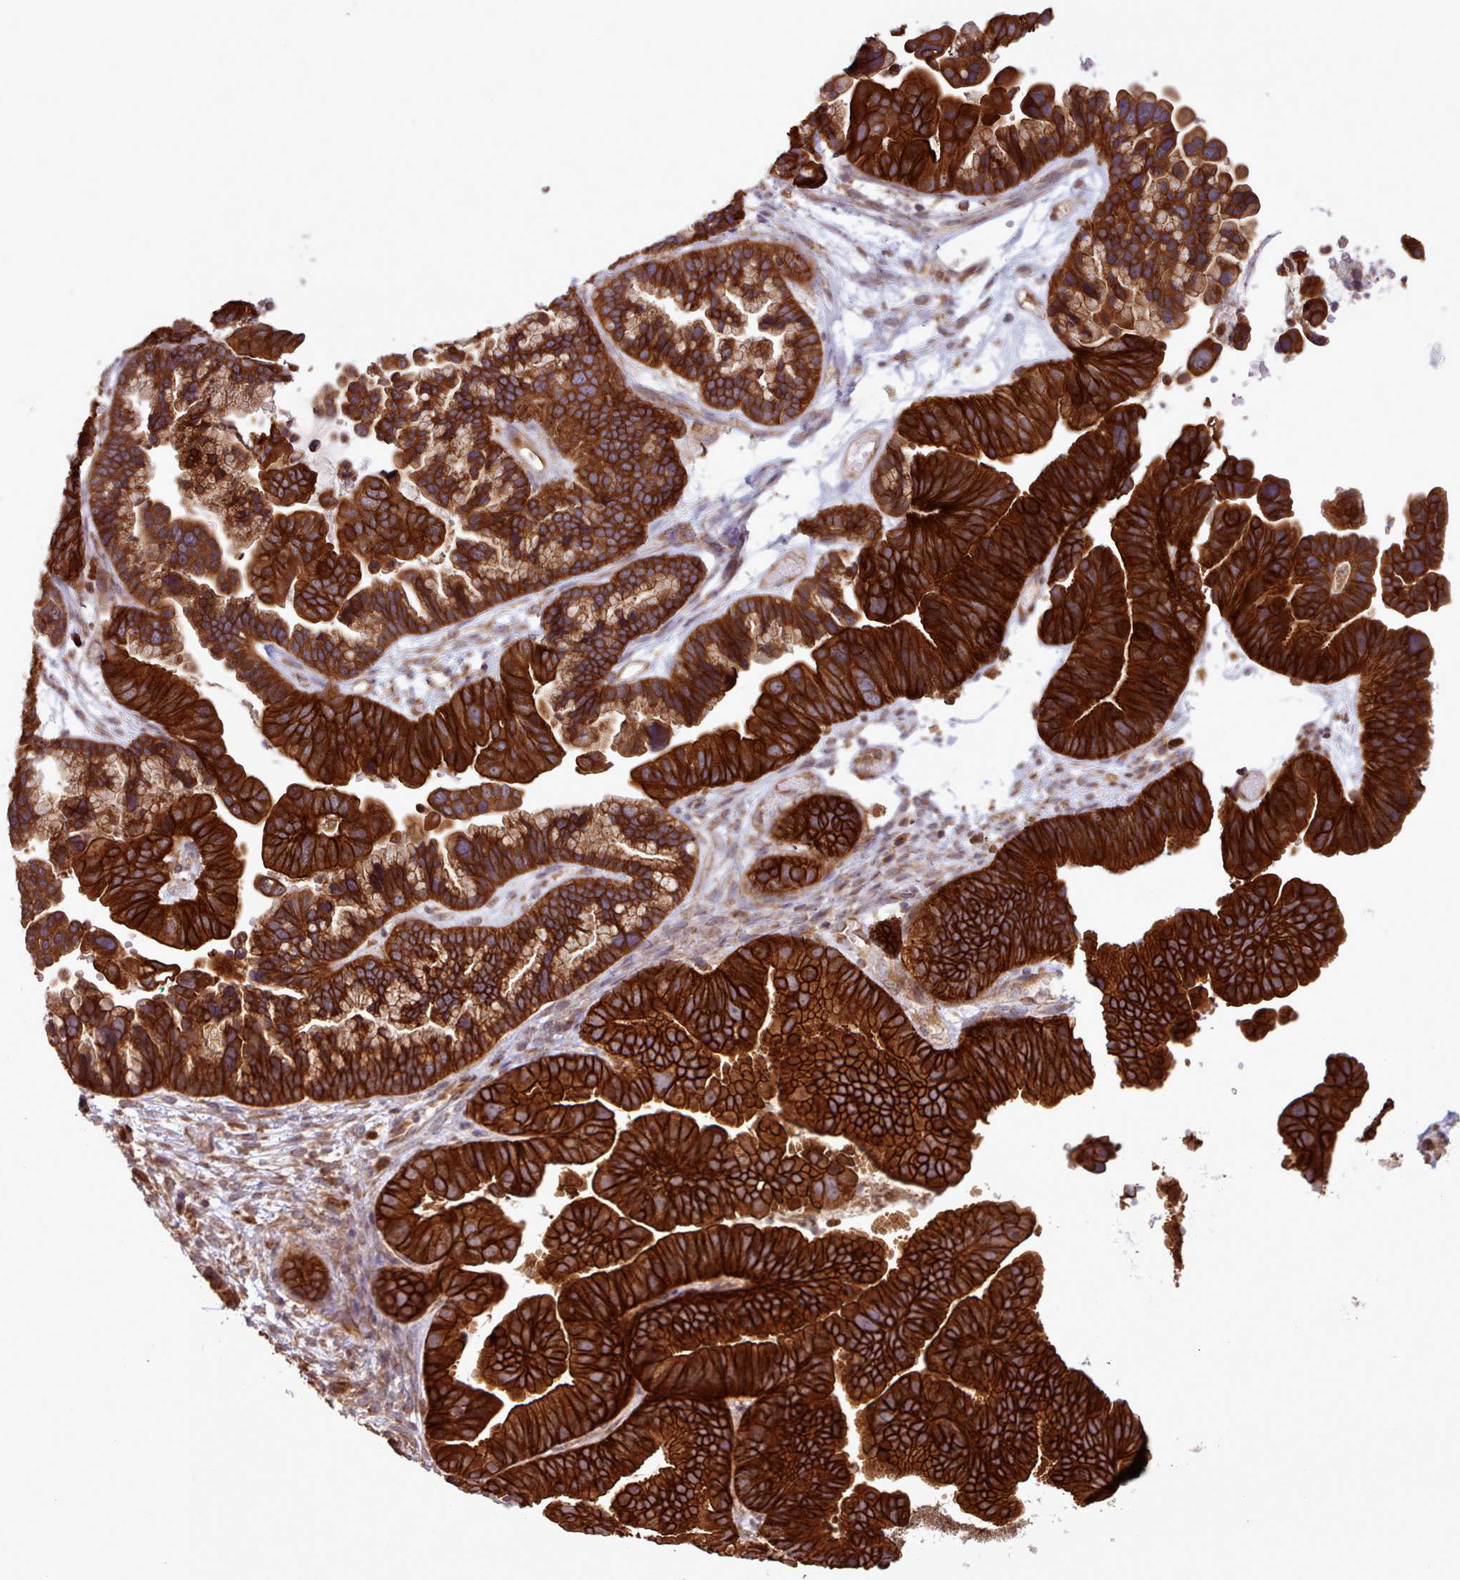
{"staining": {"intensity": "strong", "quantity": ">75%", "location": "cytoplasmic/membranous"}, "tissue": "ovarian cancer", "cell_type": "Tumor cells", "image_type": "cancer", "snomed": [{"axis": "morphology", "description": "Cystadenocarcinoma, serous, NOS"}, {"axis": "topography", "description": "Ovary"}], "caption": "A brown stain highlights strong cytoplasmic/membranous expression of a protein in human ovarian cancer (serous cystadenocarcinoma) tumor cells. (DAB (3,3'-diaminobenzidine) IHC with brightfield microscopy, high magnification).", "gene": "CRYBG1", "patient": {"sex": "female", "age": 56}}